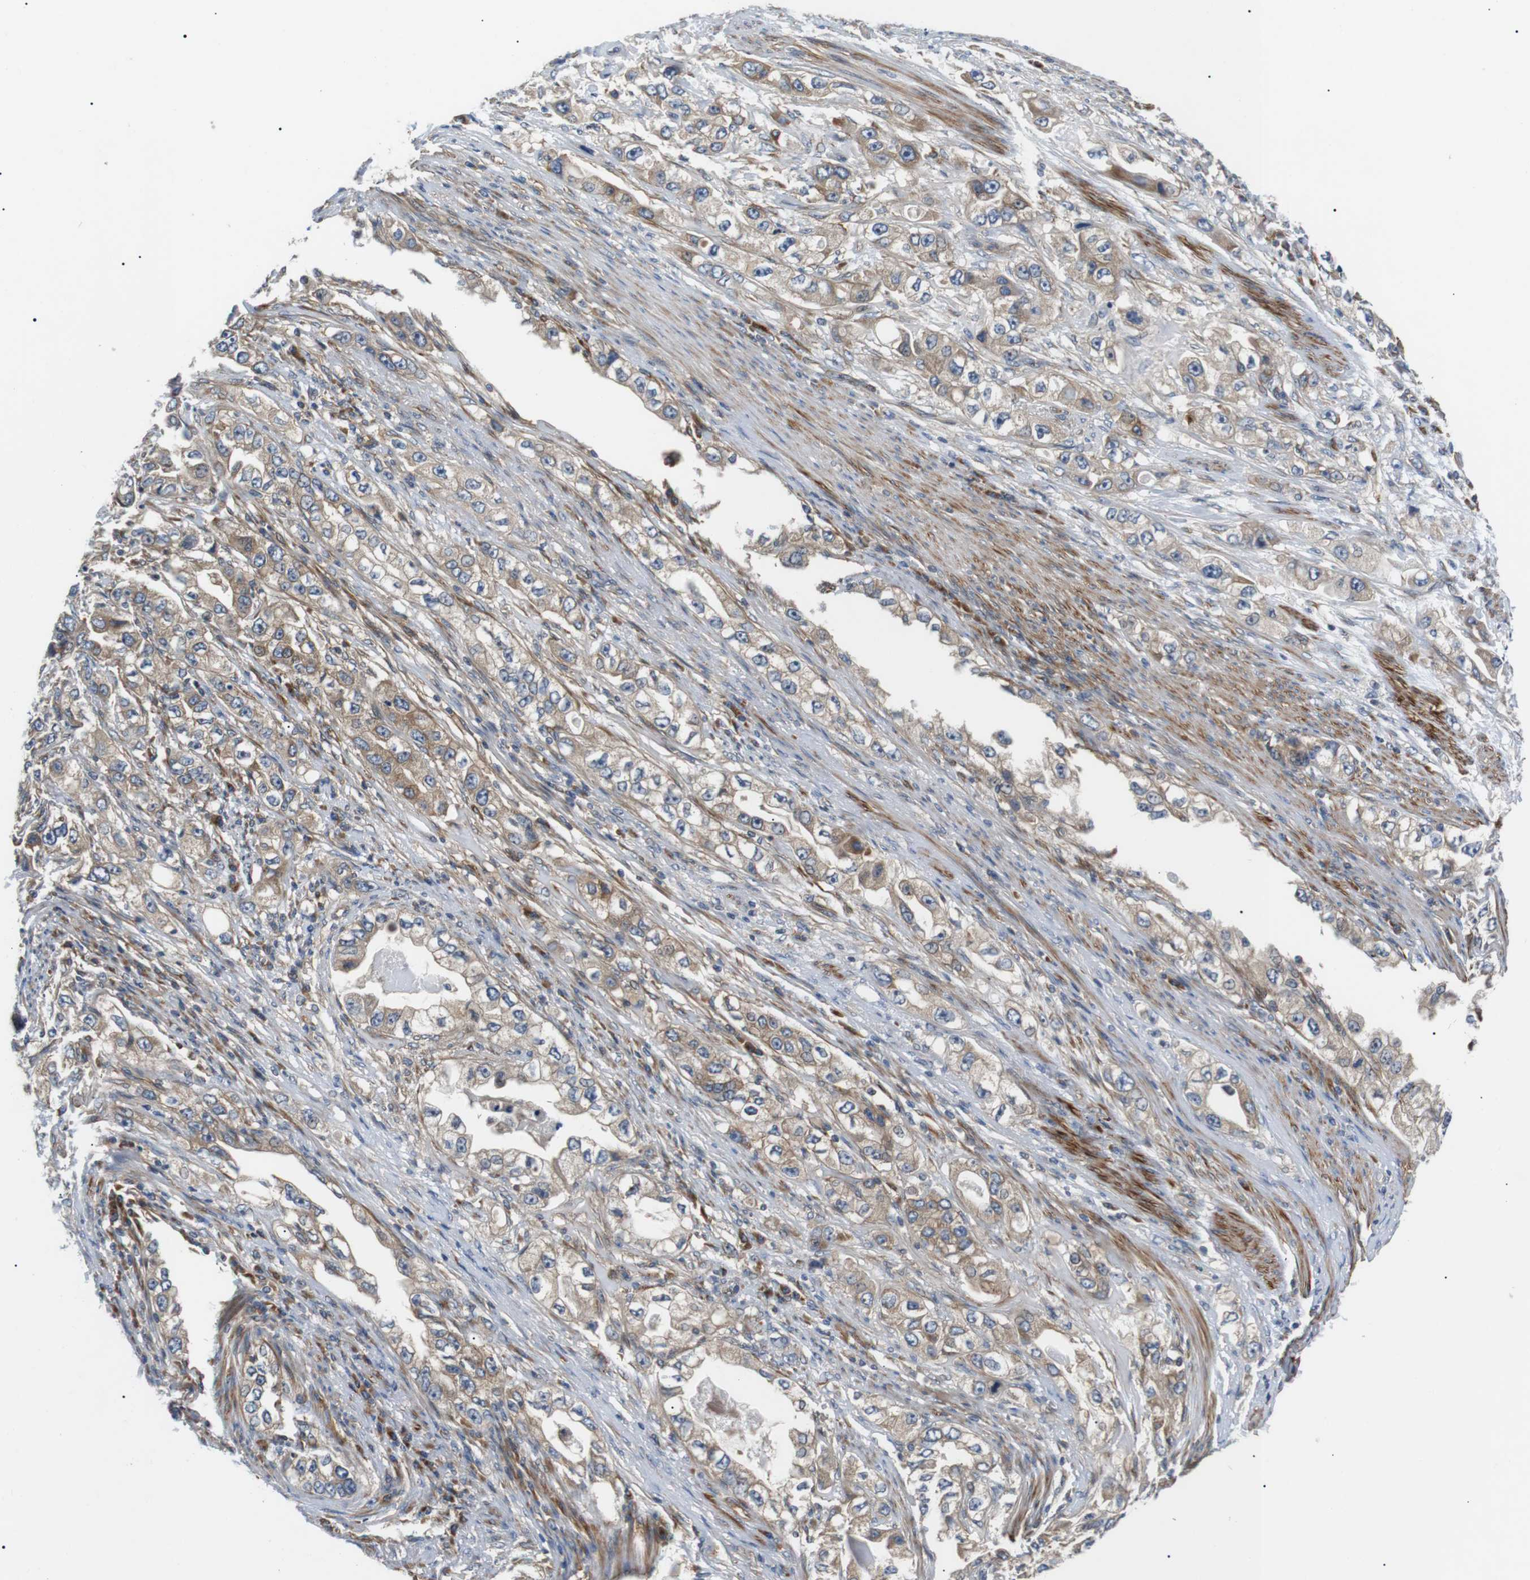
{"staining": {"intensity": "moderate", "quantity": "<25%", "location": "cytoplasmic/membranous"}, "tissue": "stomach cancer", "cell_type": "Tumor cells", "image_type": "cancer", "snomed": [{"axis": "morphology", "description": "Adenocarcinoma, NOS"}, {"axis": "topography", "description": "Stomach, lower"}], "caption": "Adenocarcinoma (stomach) stained with a brown dye displays moderate cytoplasmic/membranous positive positivity in about <25% of tumor cells.", "gene": "DIPK1A", "patient": {"sex": "female", "age": 93}}